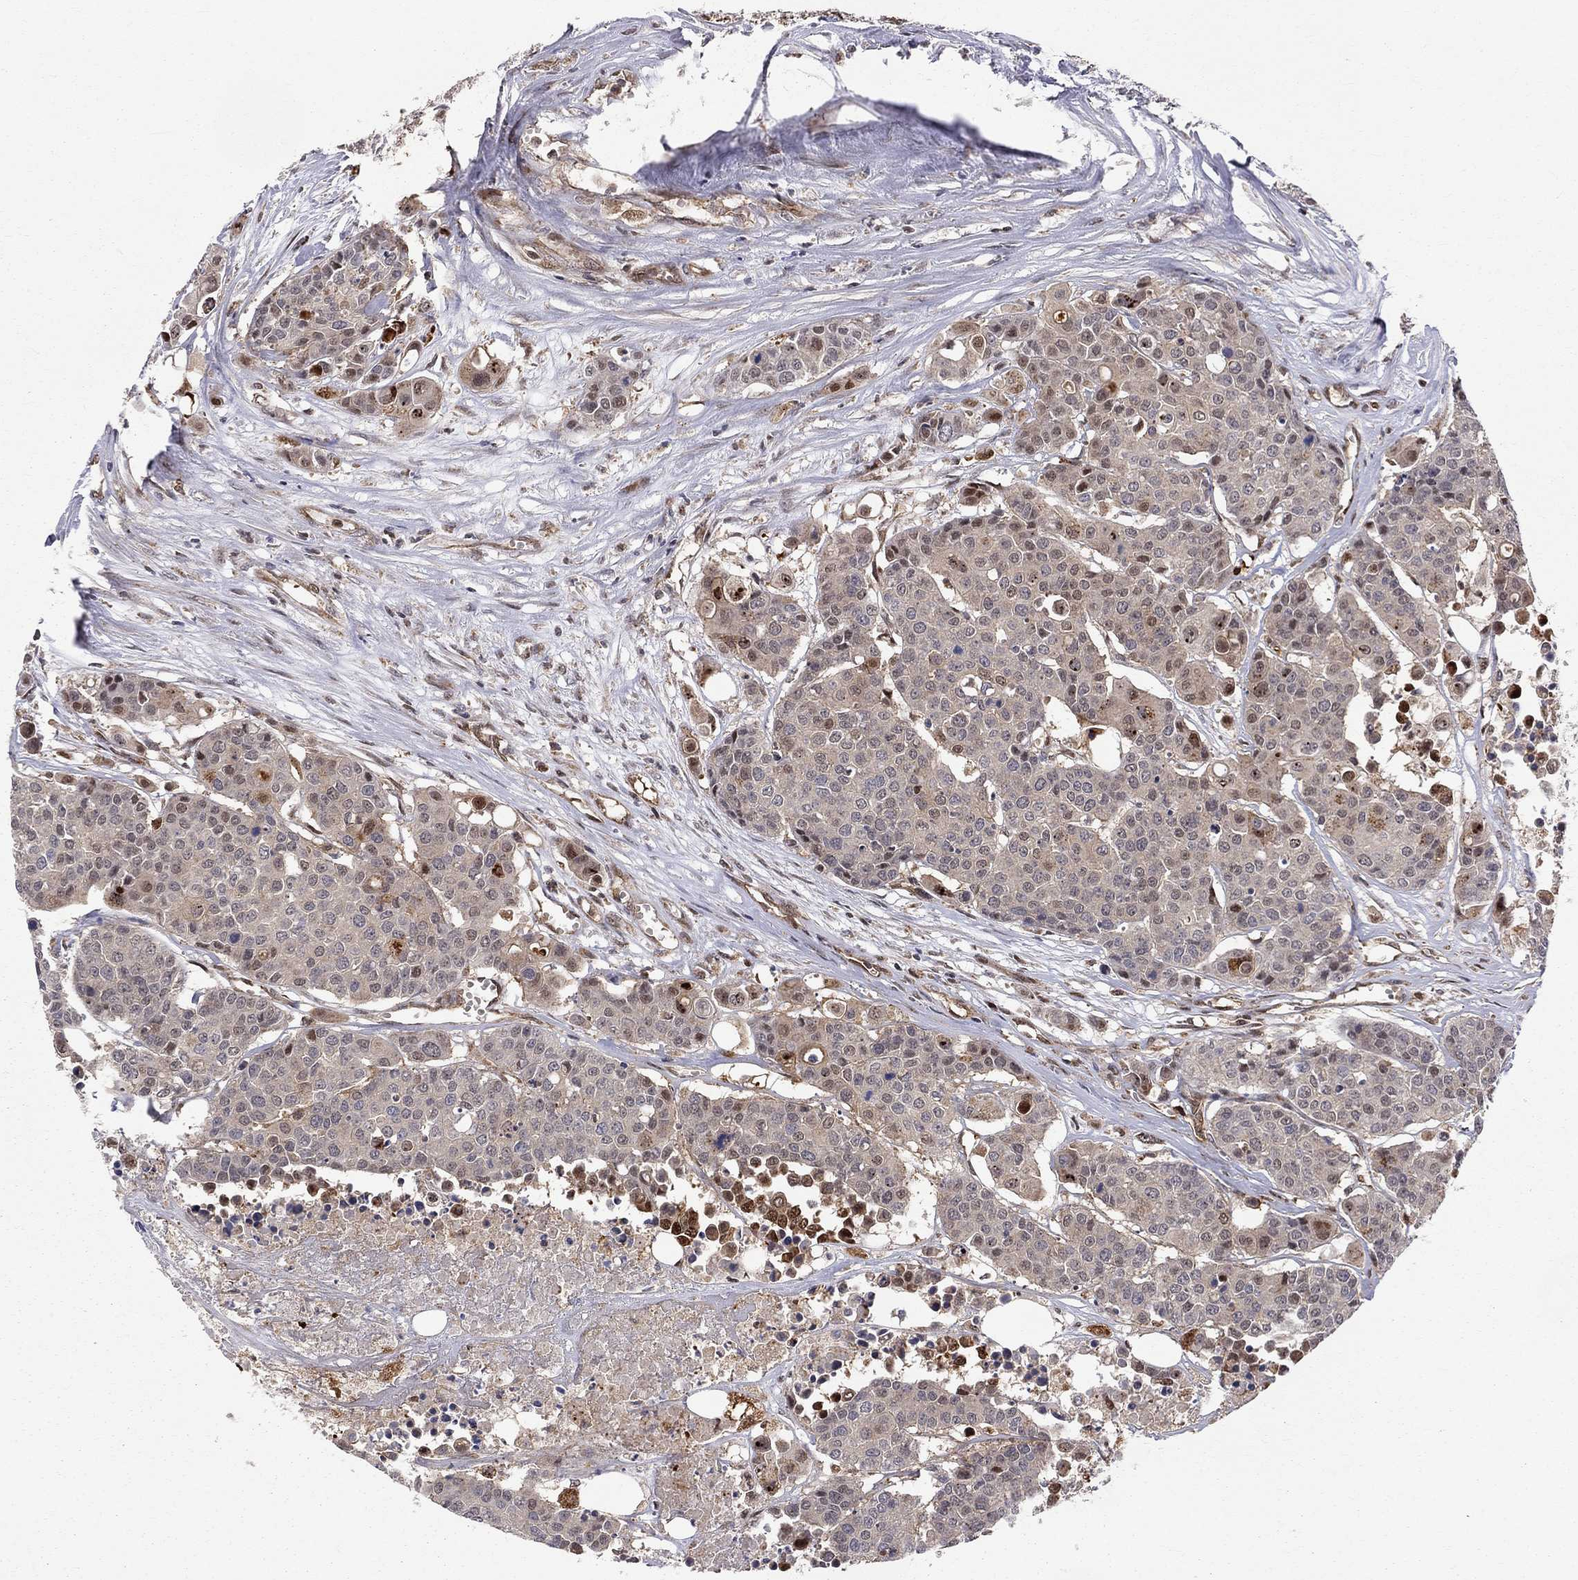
{"staining": {"intensity": "moderate", "quantity": "<25%", "location": "nuclear"}, "tissue": "carcinoid", "cell_type": "Tumor cells", "image_type": "cancer", "snomed": [{"axis": "morphology", "description": "Carcinoid, malignant, NOS"}, {"axis": "topography", "description": "Colon"}], "caption": "Malignant carcinoid tissue displays moderate nuclear expression in about <25% of tumor cells", "gene": "ELOB", "patient": {"sex": "male", "age": 81}}